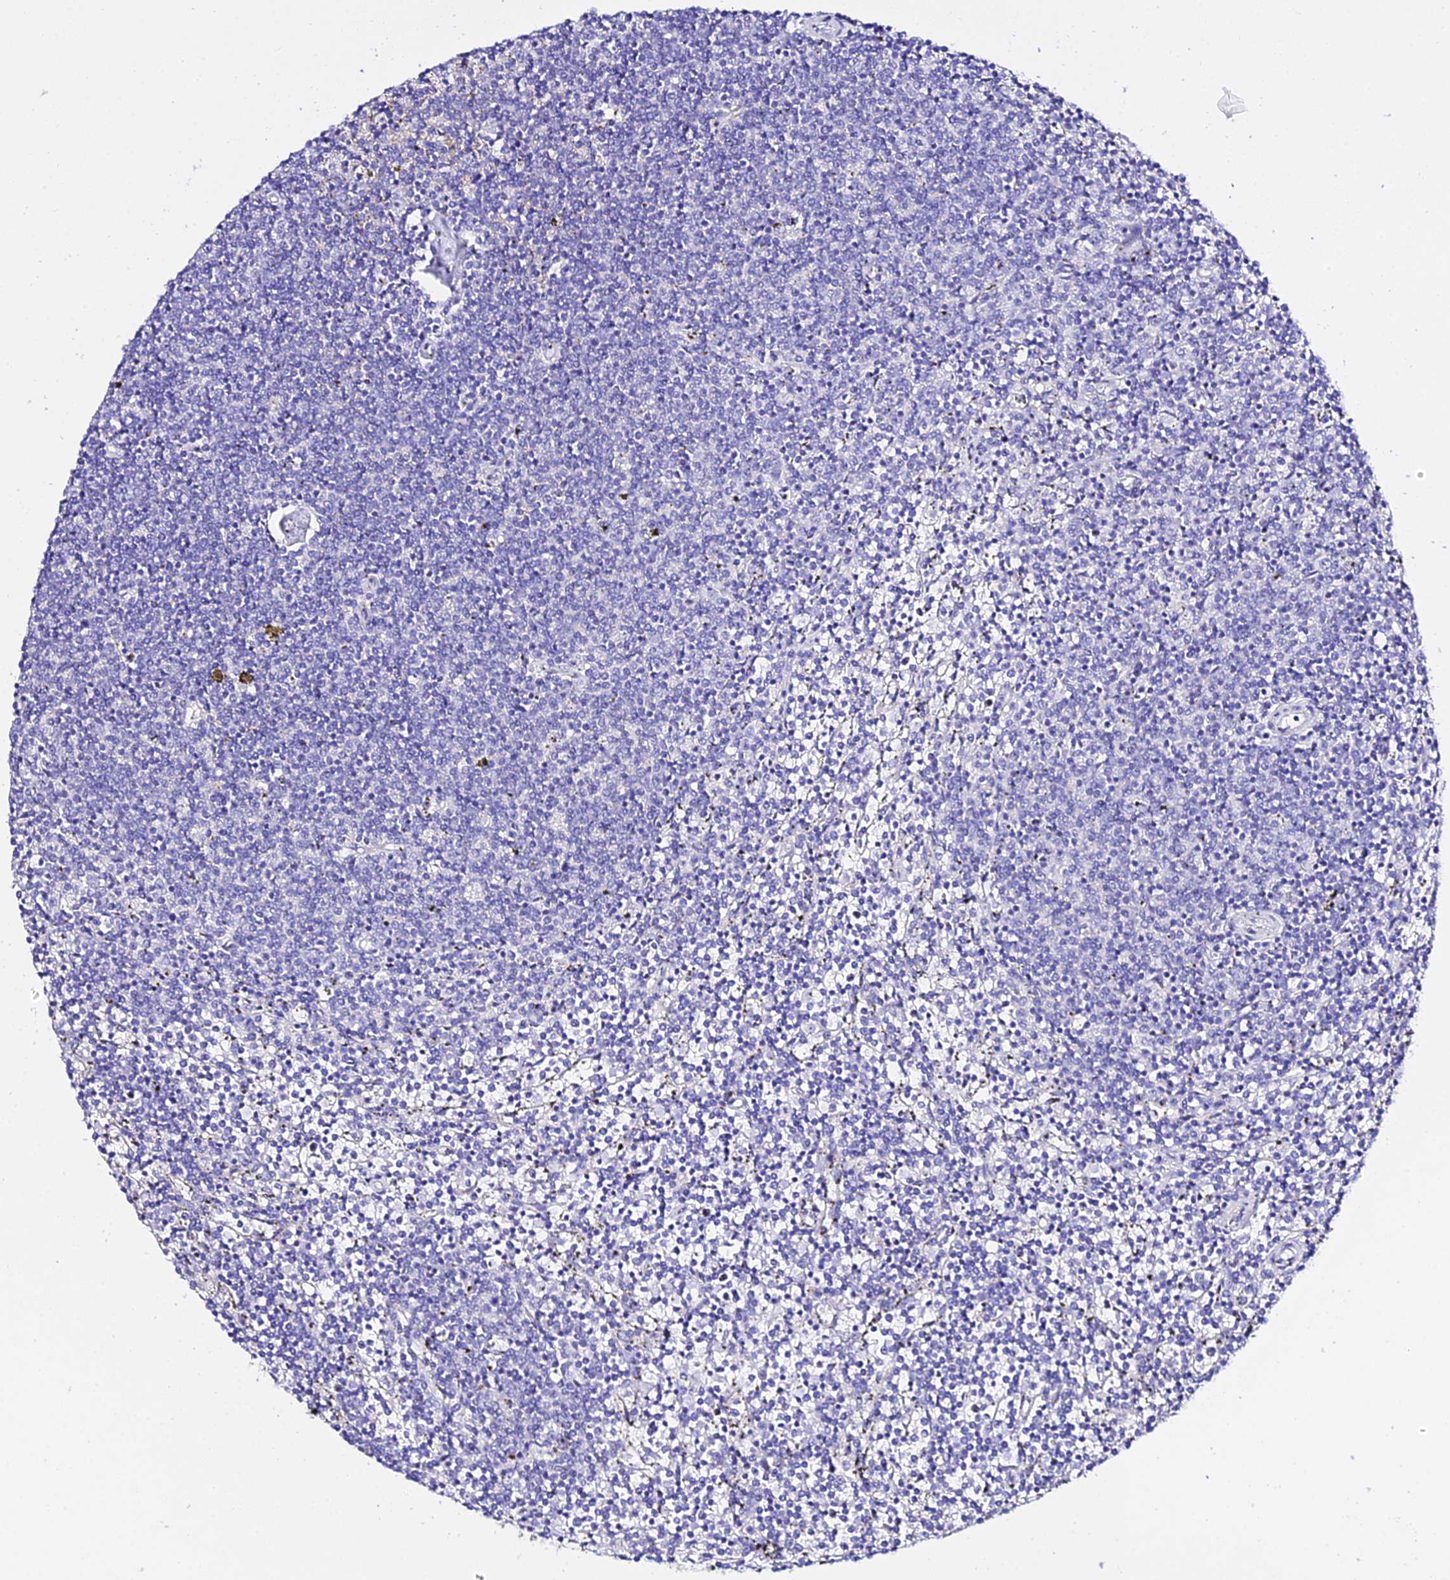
{"staining": {"intensity": "negative", "quantity": "none", "location": "none"}, "tissue": "lymphoma", "cell_type": "Tumor cells", "image_type": "cancer", "snomed": [{"axis": "morphology", "description": "Malignant lymphoma, non-Hodgkin's type, Low grade"}, {"axis": "topography", "description": "Spleen"}], "caption": "Tumor cells are negative for protein expression in human malignant lymphoma, non-Hodgkin's type (low-grade).", "gene": "TMEM117", "patient": {"sex": "female", "age": 50}}